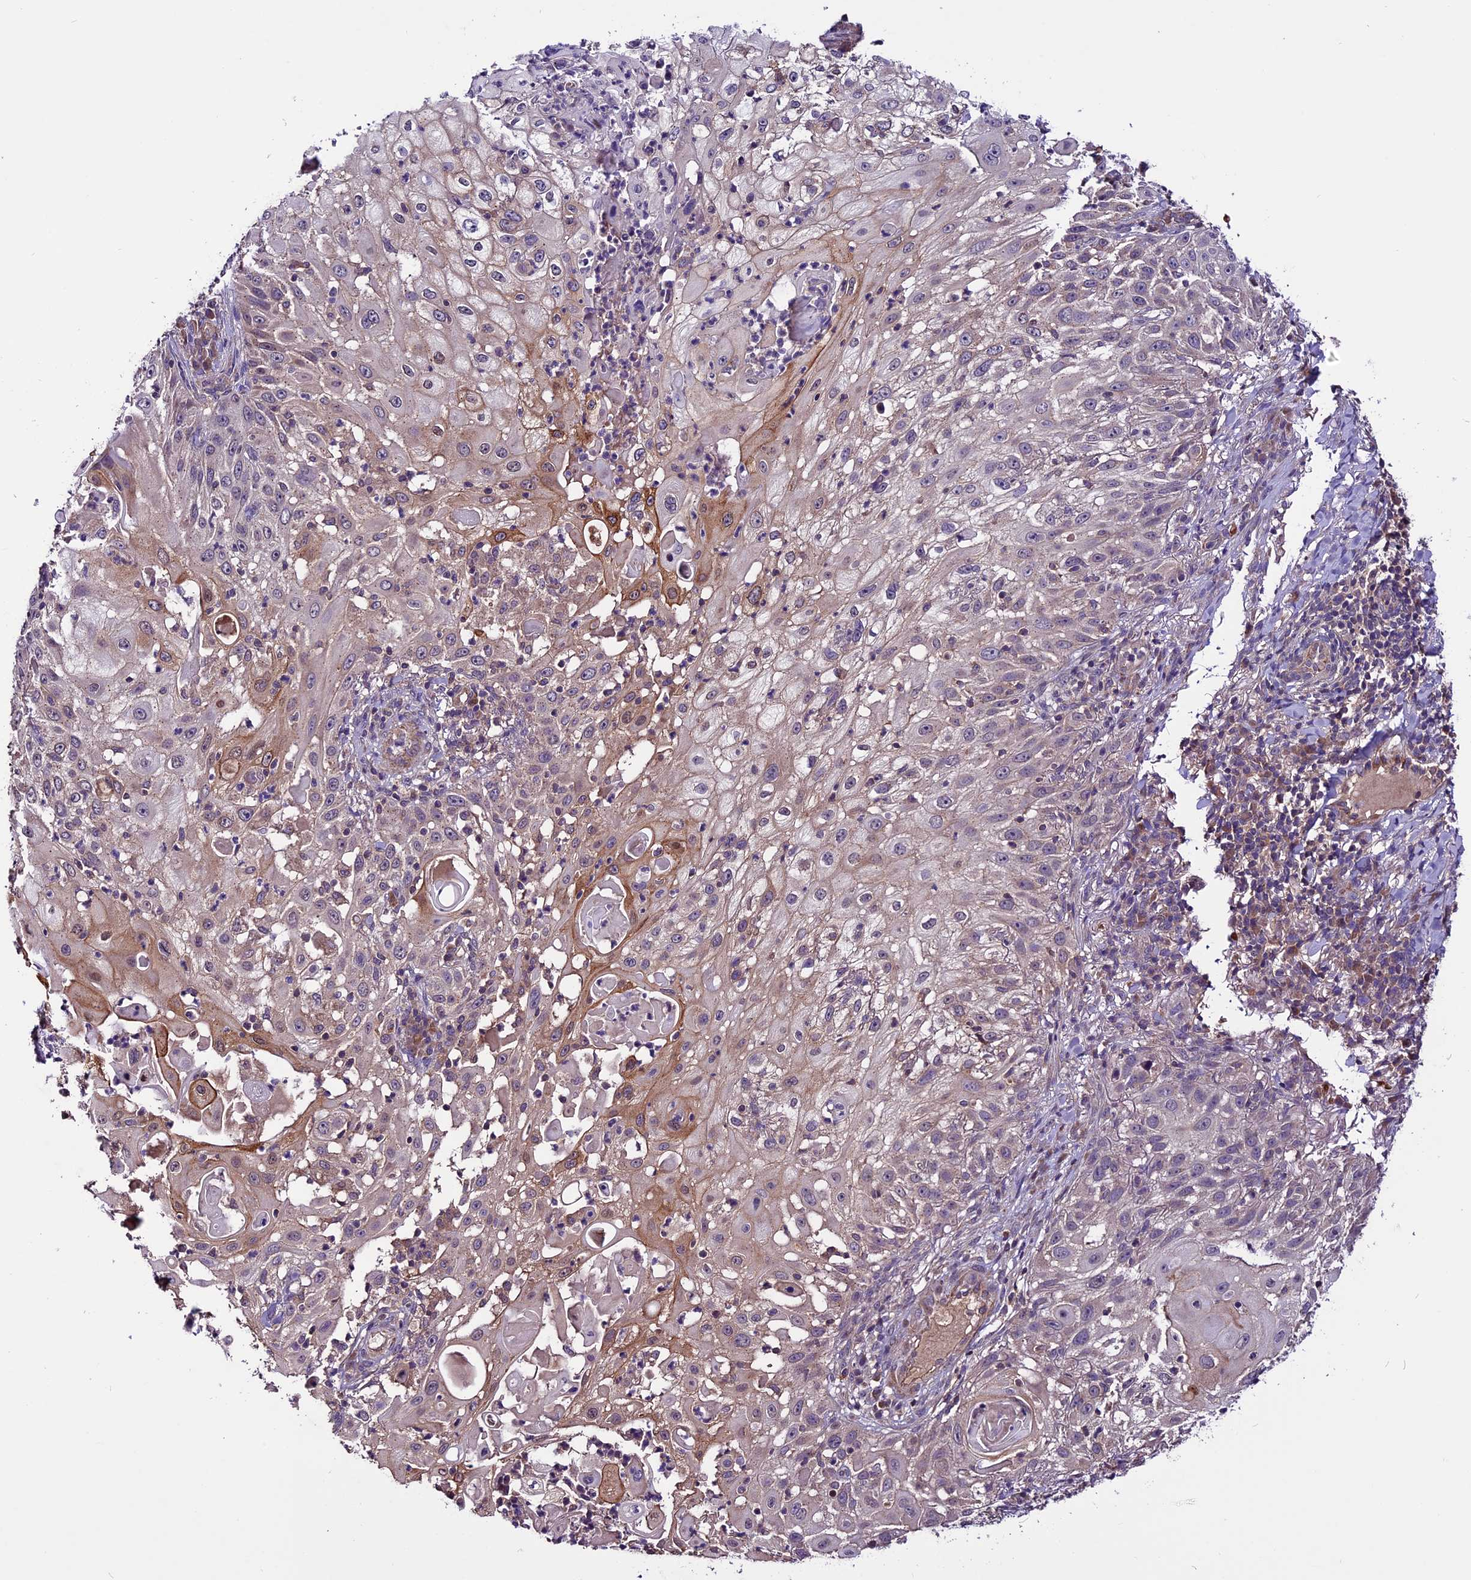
{"staining": {"intensity": "moderate", "quantity": "<25%", "location": "cytoplasmic/membranous"}, "tissue": "skin cancer", "cell_type": "Tumor cells", "image_type": "cancer", "snomed": [{"axis": "morphology", "description": "Squamous cell carcinoma, NOS"}, {"axis": "topography", "description": "Skin"}], "caption": "Skin cancer stained for a protein (brown) demonstrates moderate cytoplasmic/membranous positive expression in approximately <25% of tumor cells.", "gene": "RINL", "patient": {"sex": "female", "age": 44}}